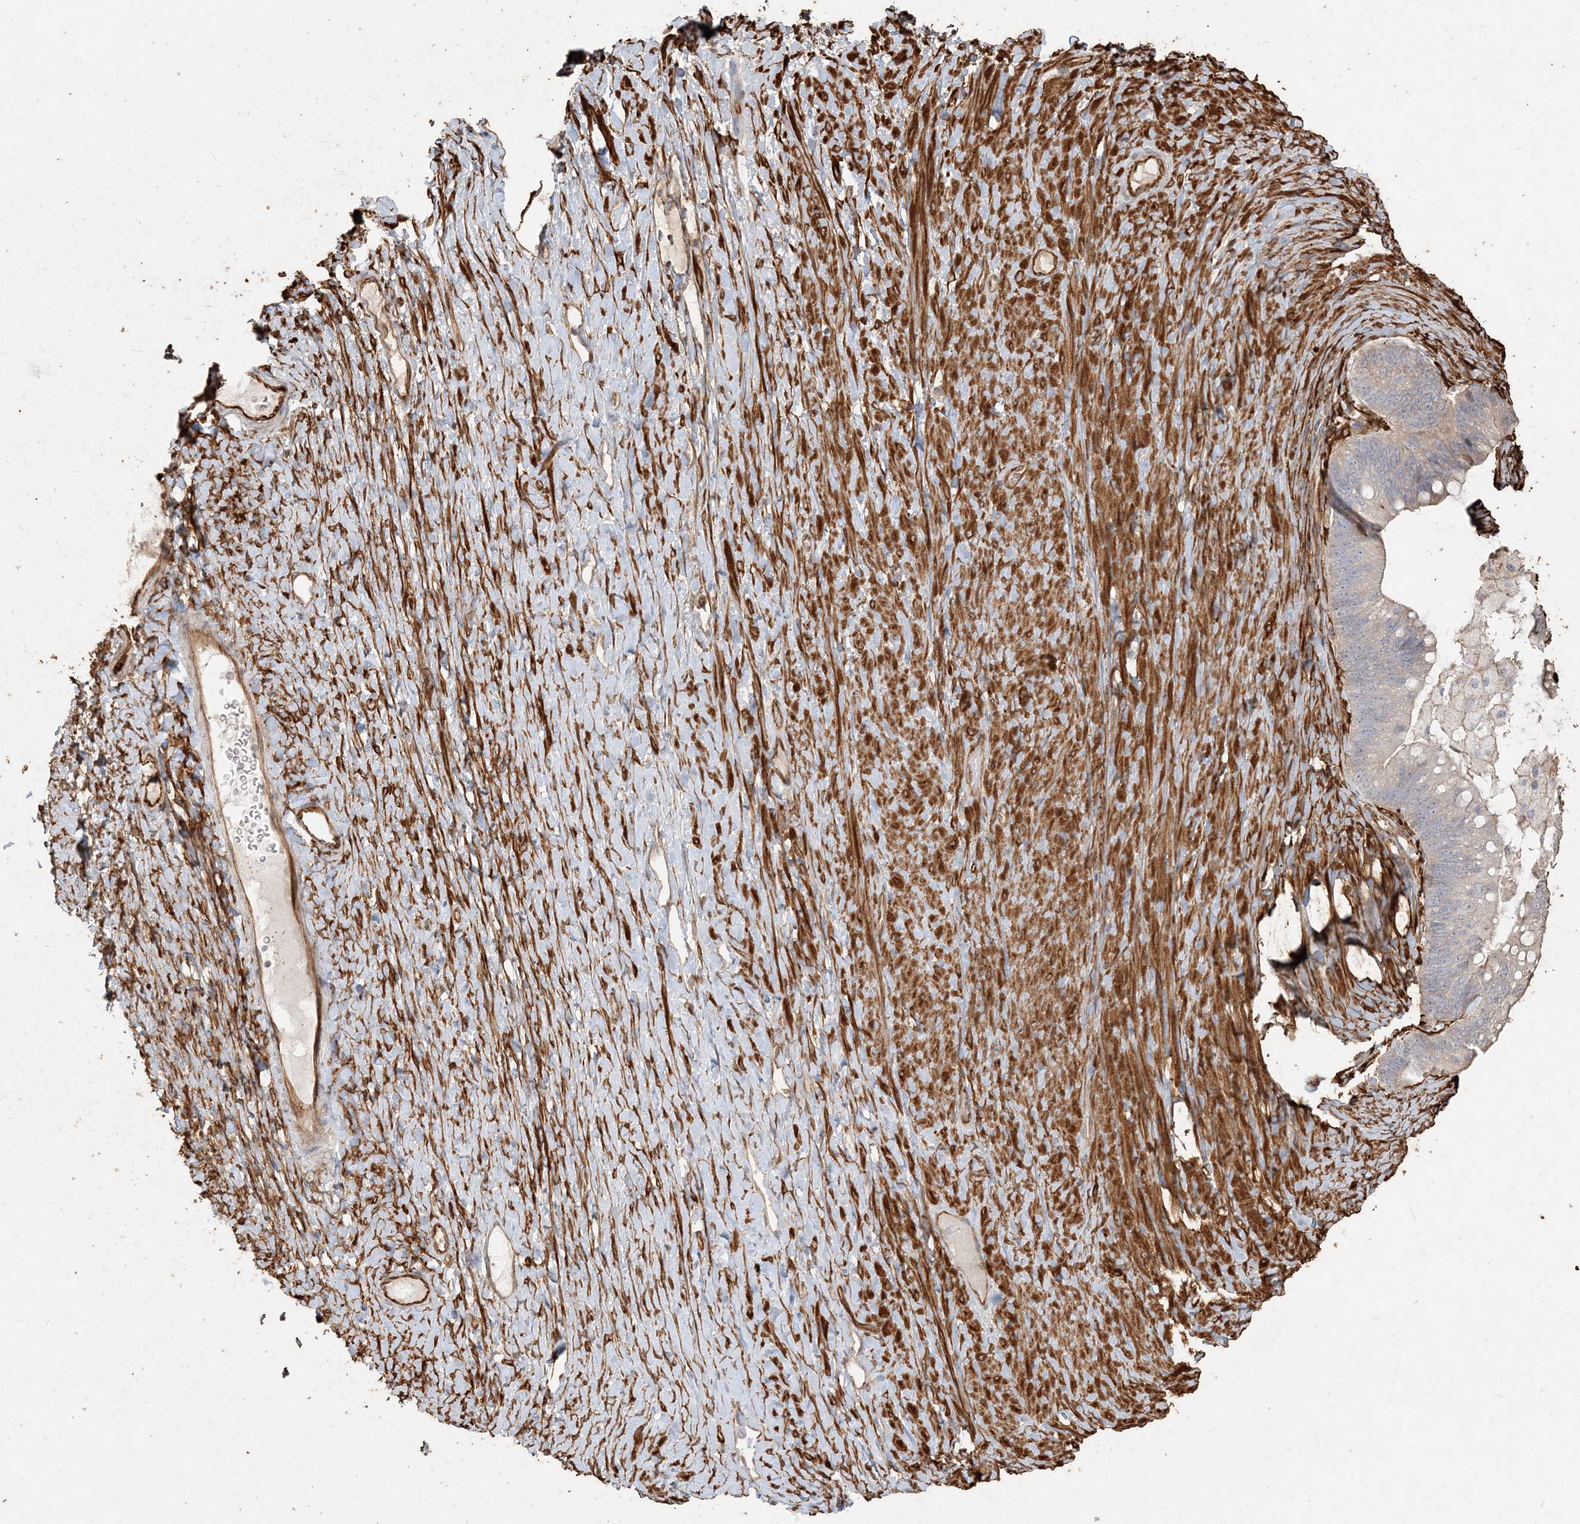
{"staining": {"intensity": "weak", "quantity": "<25%", "location": "cytoplasmic/membranous"}, "tissue": "ovarian cancer", "cell_type": "Tumor cells", "image_type": "cancer", "snomed": [{"axis": "morphology", "description": "Cystadenocarcinoma, mucinous, NOS"}, {"axis": "topography", "description": "Ovary"}], "caption": "An IHC histopathology image of ovarian cancer (mucinous cystadenocarcinoma) is shown. There is no staining in tumor cells of ovarian cancer (mucinous cystadenocarcinoma). The staining is performed using DAB (3,3'-diaminobenzidine) brown chromogen with nuclei counter-stained in using hematoxylin.", "gene": "RNF145", "patient": {"sex": "female", "age": 61}}